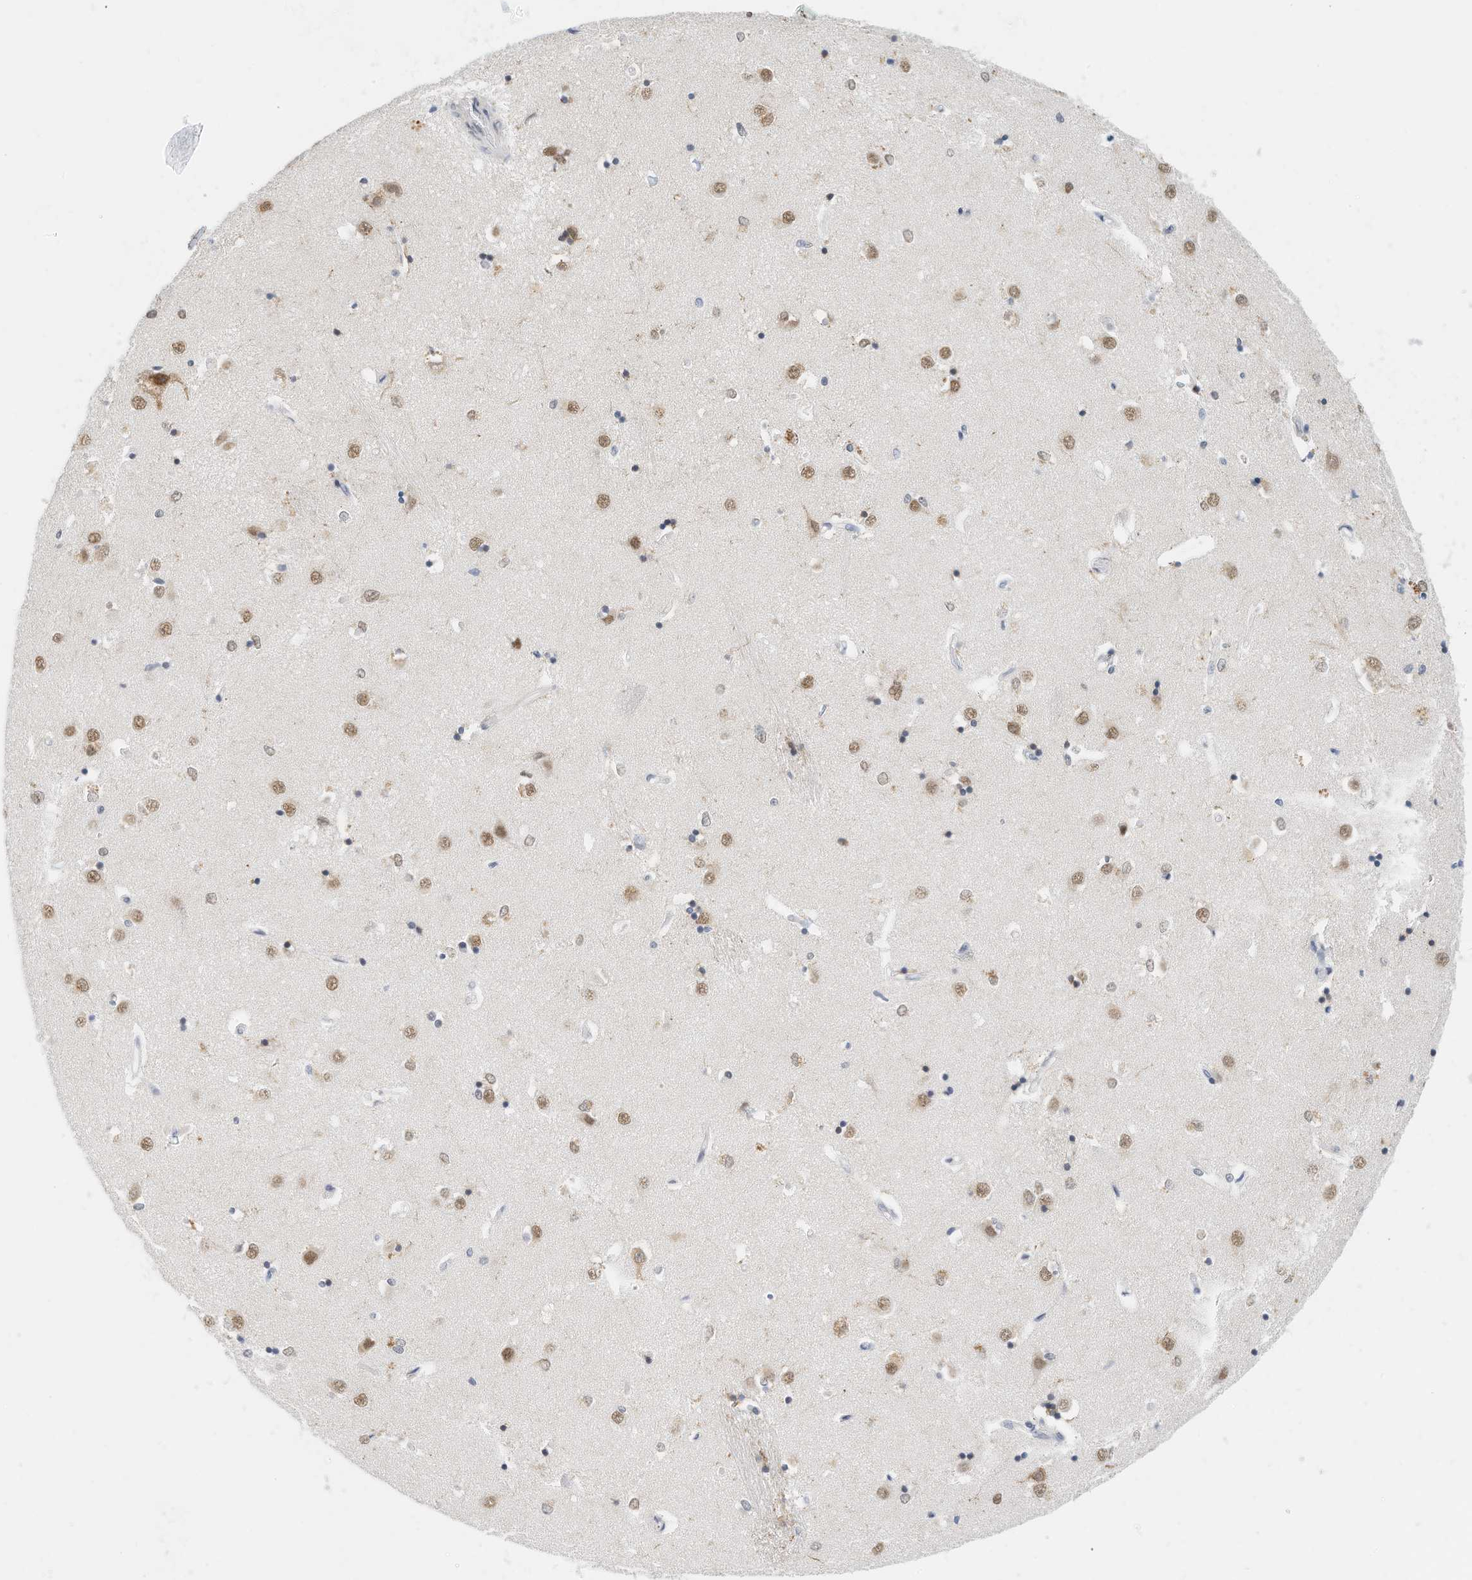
{"staining": {"intensity": "negative", "quantity": "none", "location": "none"}, "tissue": "caudate", "cell_type": "Glial cells", "image_type": "normal", "snomed": [{"axis": "morphology", "description": "Normal tissue, NOS"}, {"axis": "topography", "description": "Lateral ventricle wall"}], "caption": "This image is of unremarkable caudate stained with IHC to label a protein in brown with the nuclei are counter-stained blue. There is no staining in glial cells.", "gene": "ARHGAP28", "patient": {"sex": "male", "age": 45}}